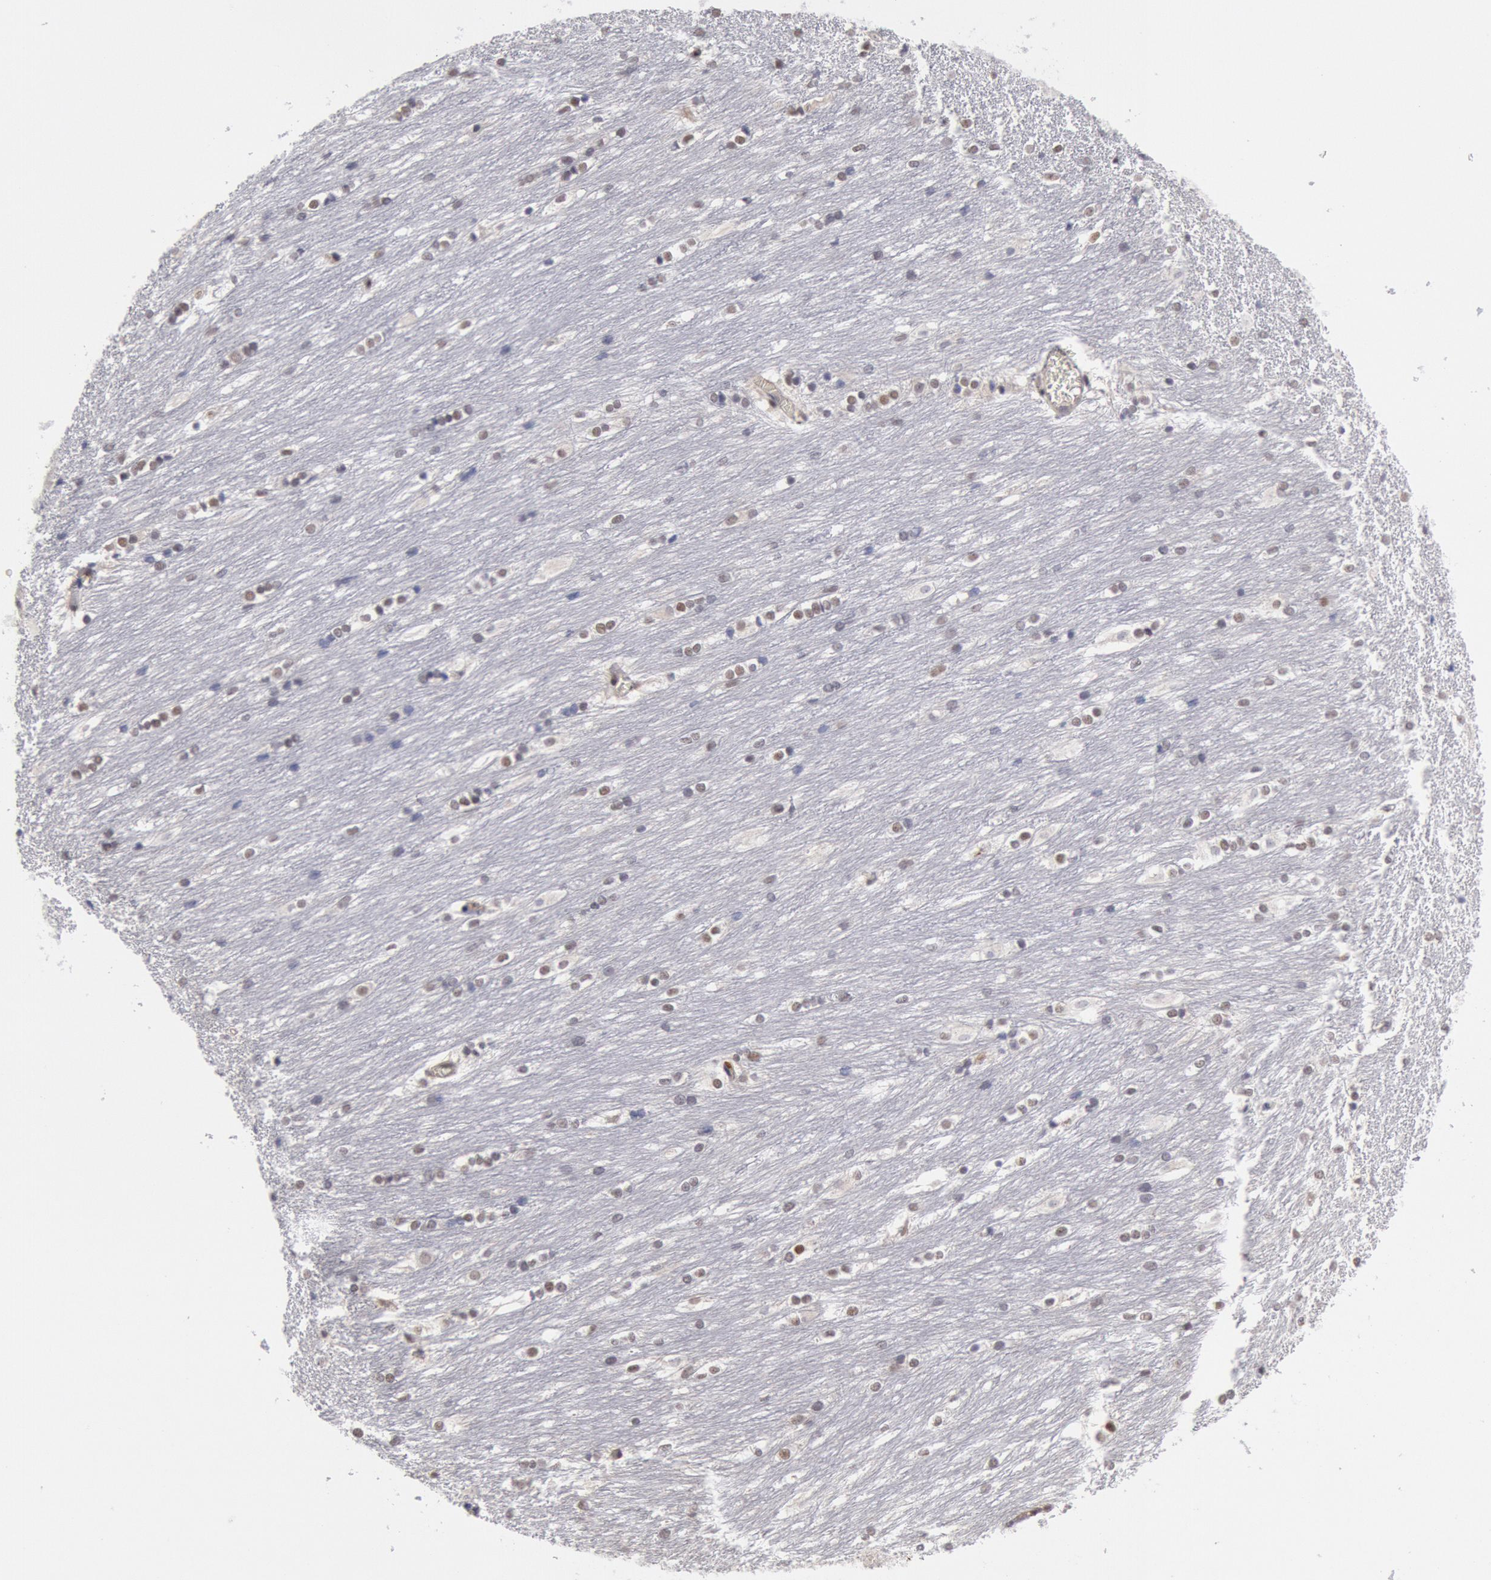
{"staining": {"intensity": "negative", "quantity": "none", "location": "none"}, "tissue": "caudate", "cell_type": "Glial cells", "image_type": "normal", "snomed": [{"axis": "morphology", "description": "Normal tissue, NOS"}, {"axis": "topography", "description": "Lateral ventricle wall"}], "caption": "This is an immunohistochemistry micrograph of benign human caudate. There is no positivity in glial cells.", "gene": "PPP4R3B", "patient": {"sex": "female", "age": 19}}